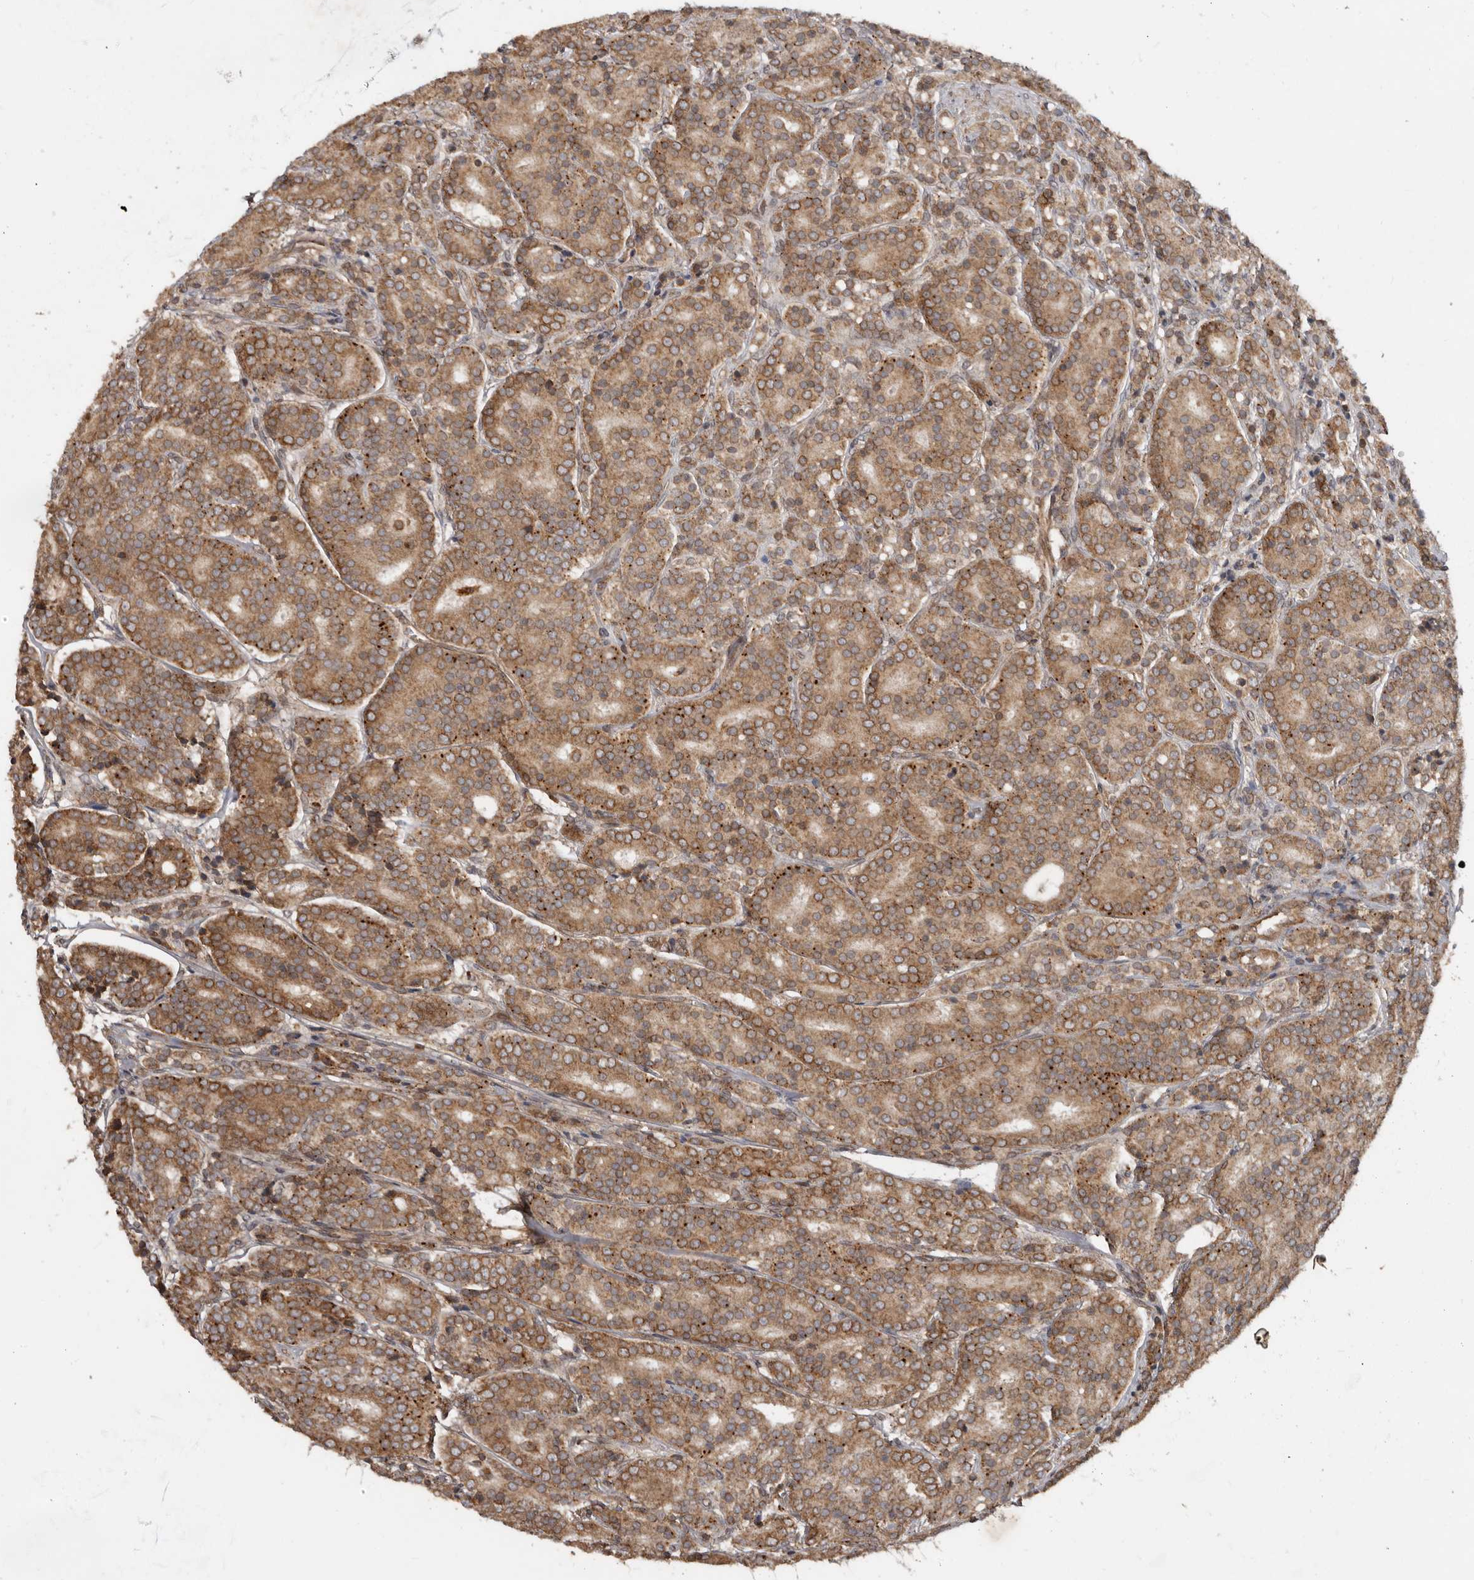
{"staining": {"intensity": "moderate", "quantity": ">75%", "location": "cytoplasmic/membranous"}, "tissue": "prostate cancer", "cell_type": "Tumor cells", "image_type": "cancer", "snomed": [{"axis": "morphology", "description": "Adenocarcinoma, High grade"}, {"axis": "topography", "description": "Prostate"}], "caption": "High-grade adenocarcinoma (prostate) stained with a brown dye shows moderate cytoplasmic/membranous positive positivity in approximately >75% of tumor cells.", "gene": "STK36", "patient": {"sex": "male", "age": 62}}